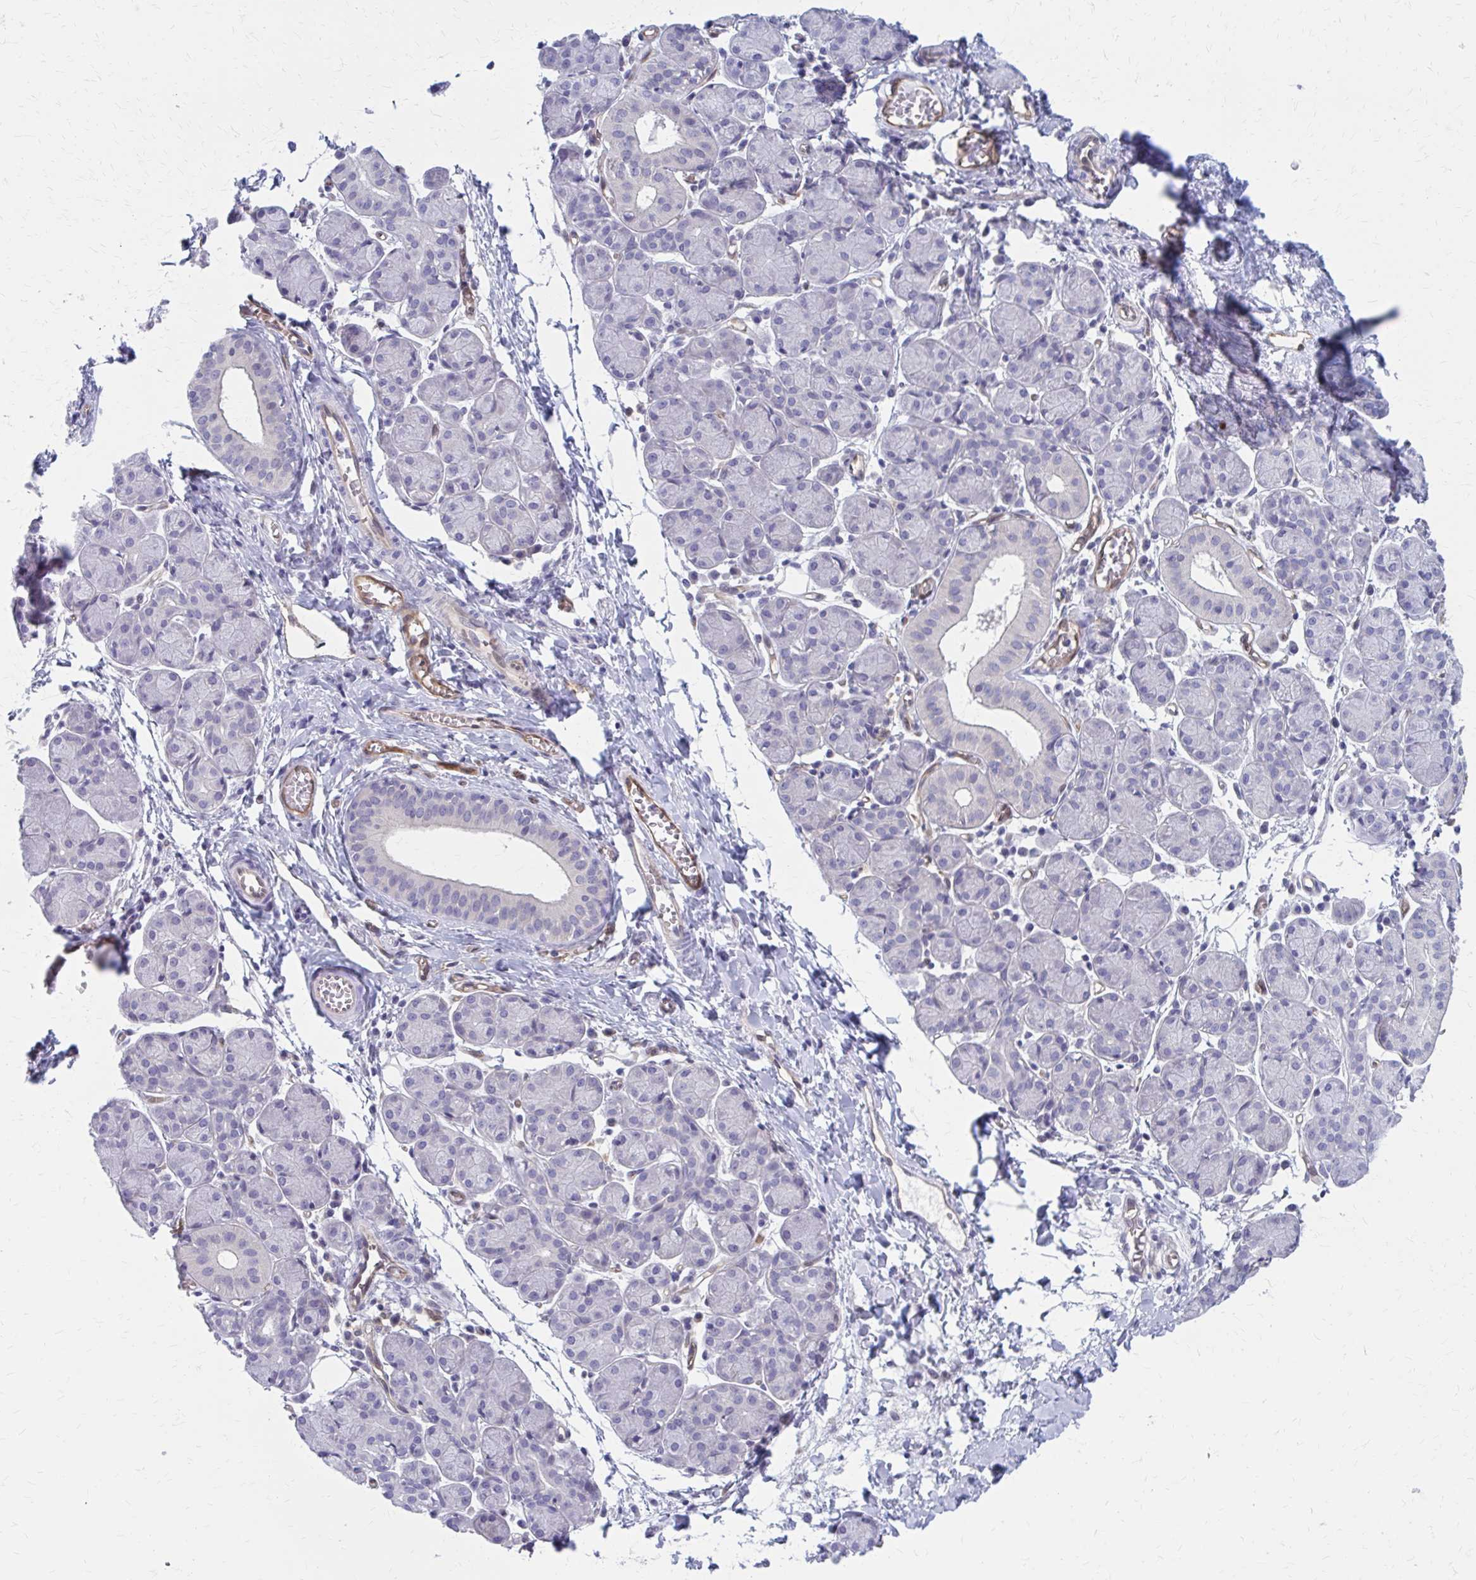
{"staining": {"intensity": "negative", "quantity": "none", "location": "none"}, "tissue": "salivary gland", "cell_type": "Glandular cells", "image_type": "normal", "snomed": [{"axis": "morphology", "description": "Normal tissue, NOS"}, {"axis": "morphology", "description": "Inflammation, NOS"}, {"axis": "topography", "description": "Lymph node"}, {"axis": "topography", "description": "Salivary gland"}], "caption": "Micrograph shows no significant protein expression in glandular cells of benign salivary gland. (Stains: DAB (3,3'-diaminobenzidine) immunohistochemistry with hematoxylin counter stain, Microscopy: brightfield microscopy at high magnification).", "gene": "CLIC2", "patient": {"sex": "male", "age": 3}}